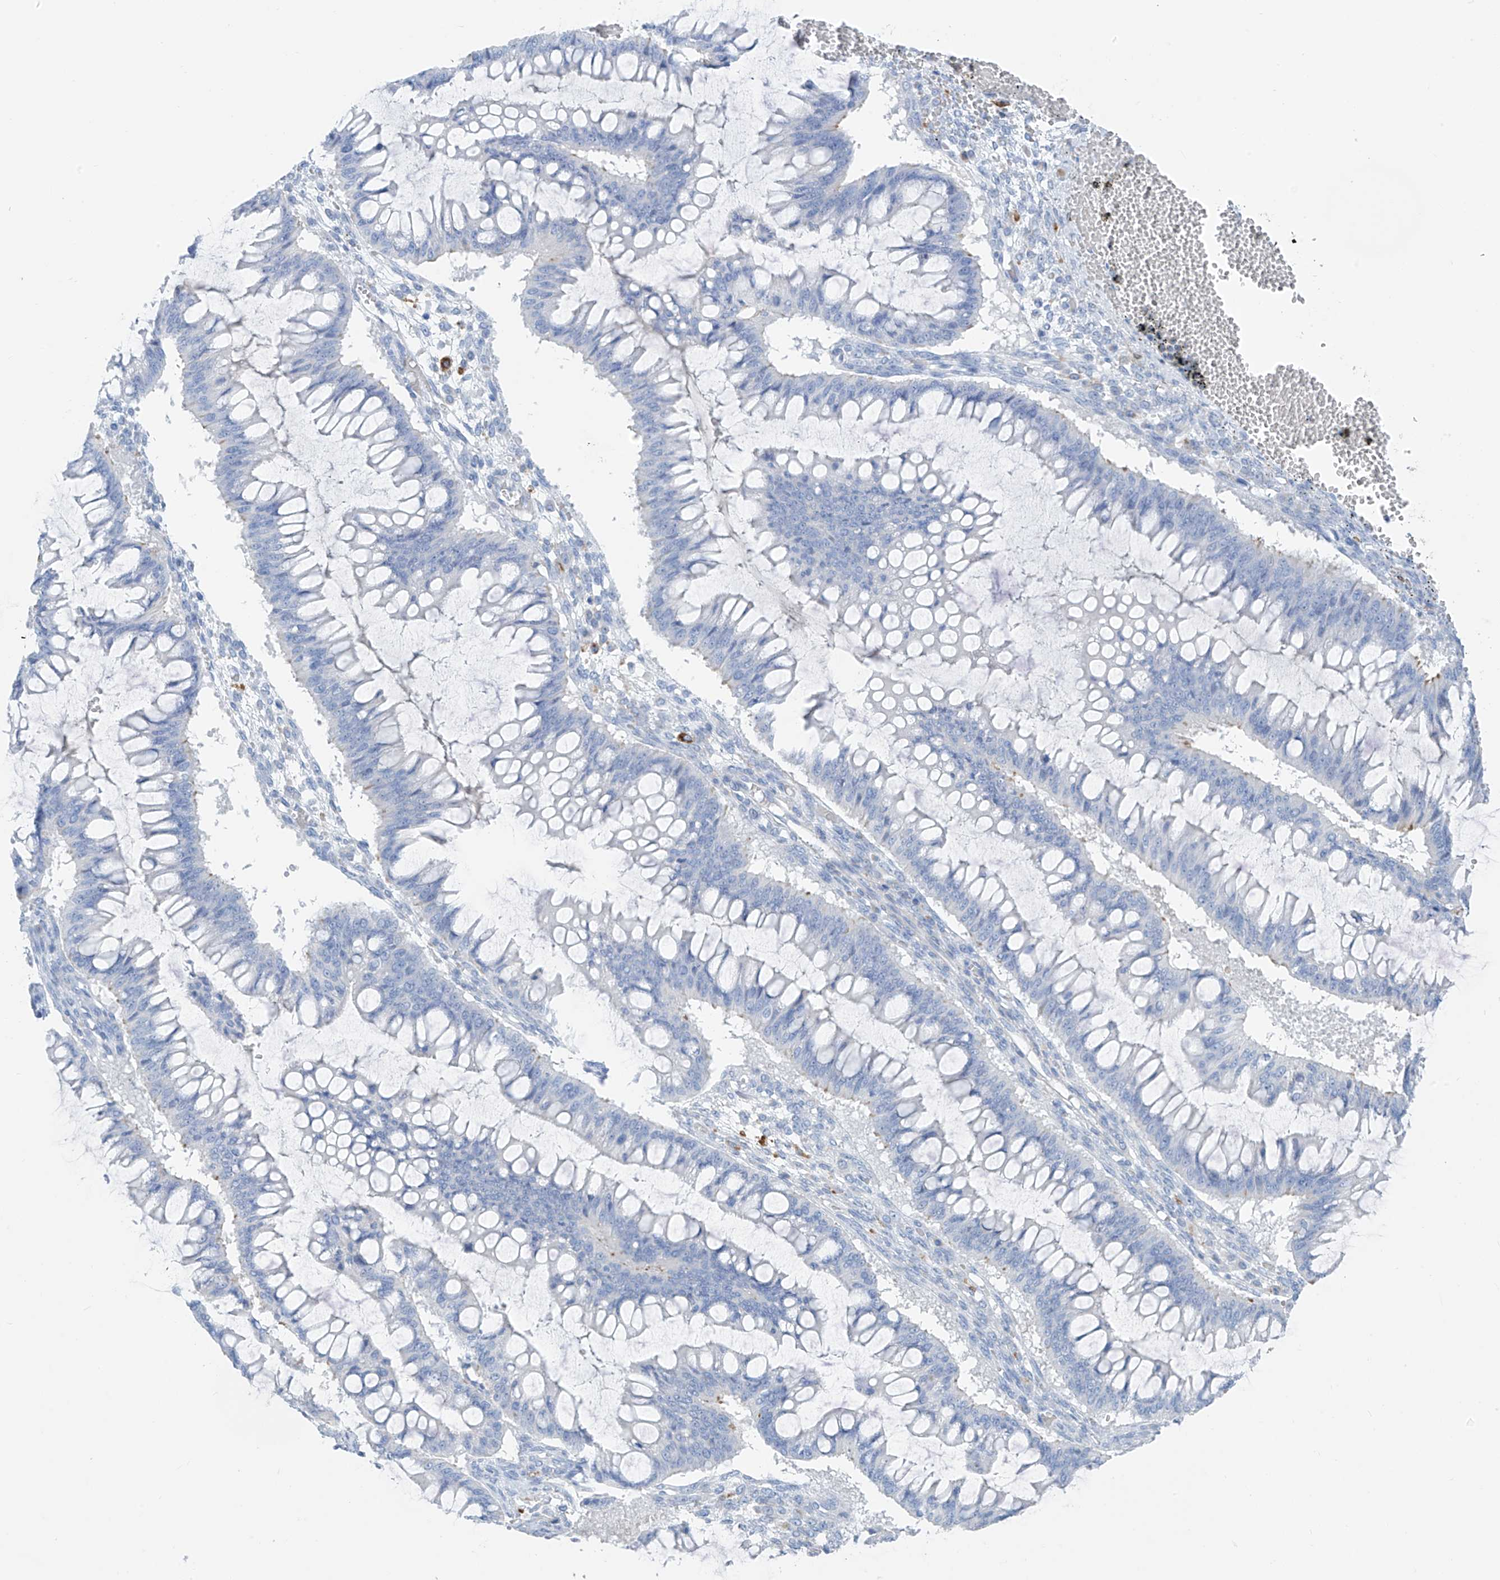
{"staining": {"intensity": "negative", "quantity": "none", "location": "none"}, "tissue": "ovarian cancer", "cell_type": "Tumor cells", "image_type": "cancer", "snomed": [{"axis": "morphology", "description": "Cystadenocarcinoma, mucinous, NOS"}, {"axis": "topography", "description": "Ovary"}], "caption": "Tumor cells are negative for protein expression in human mucinous cystadenocarcinoma (ovarian).", "gene": "GLMP", "patient": {"sex": "female", "age": 73}}